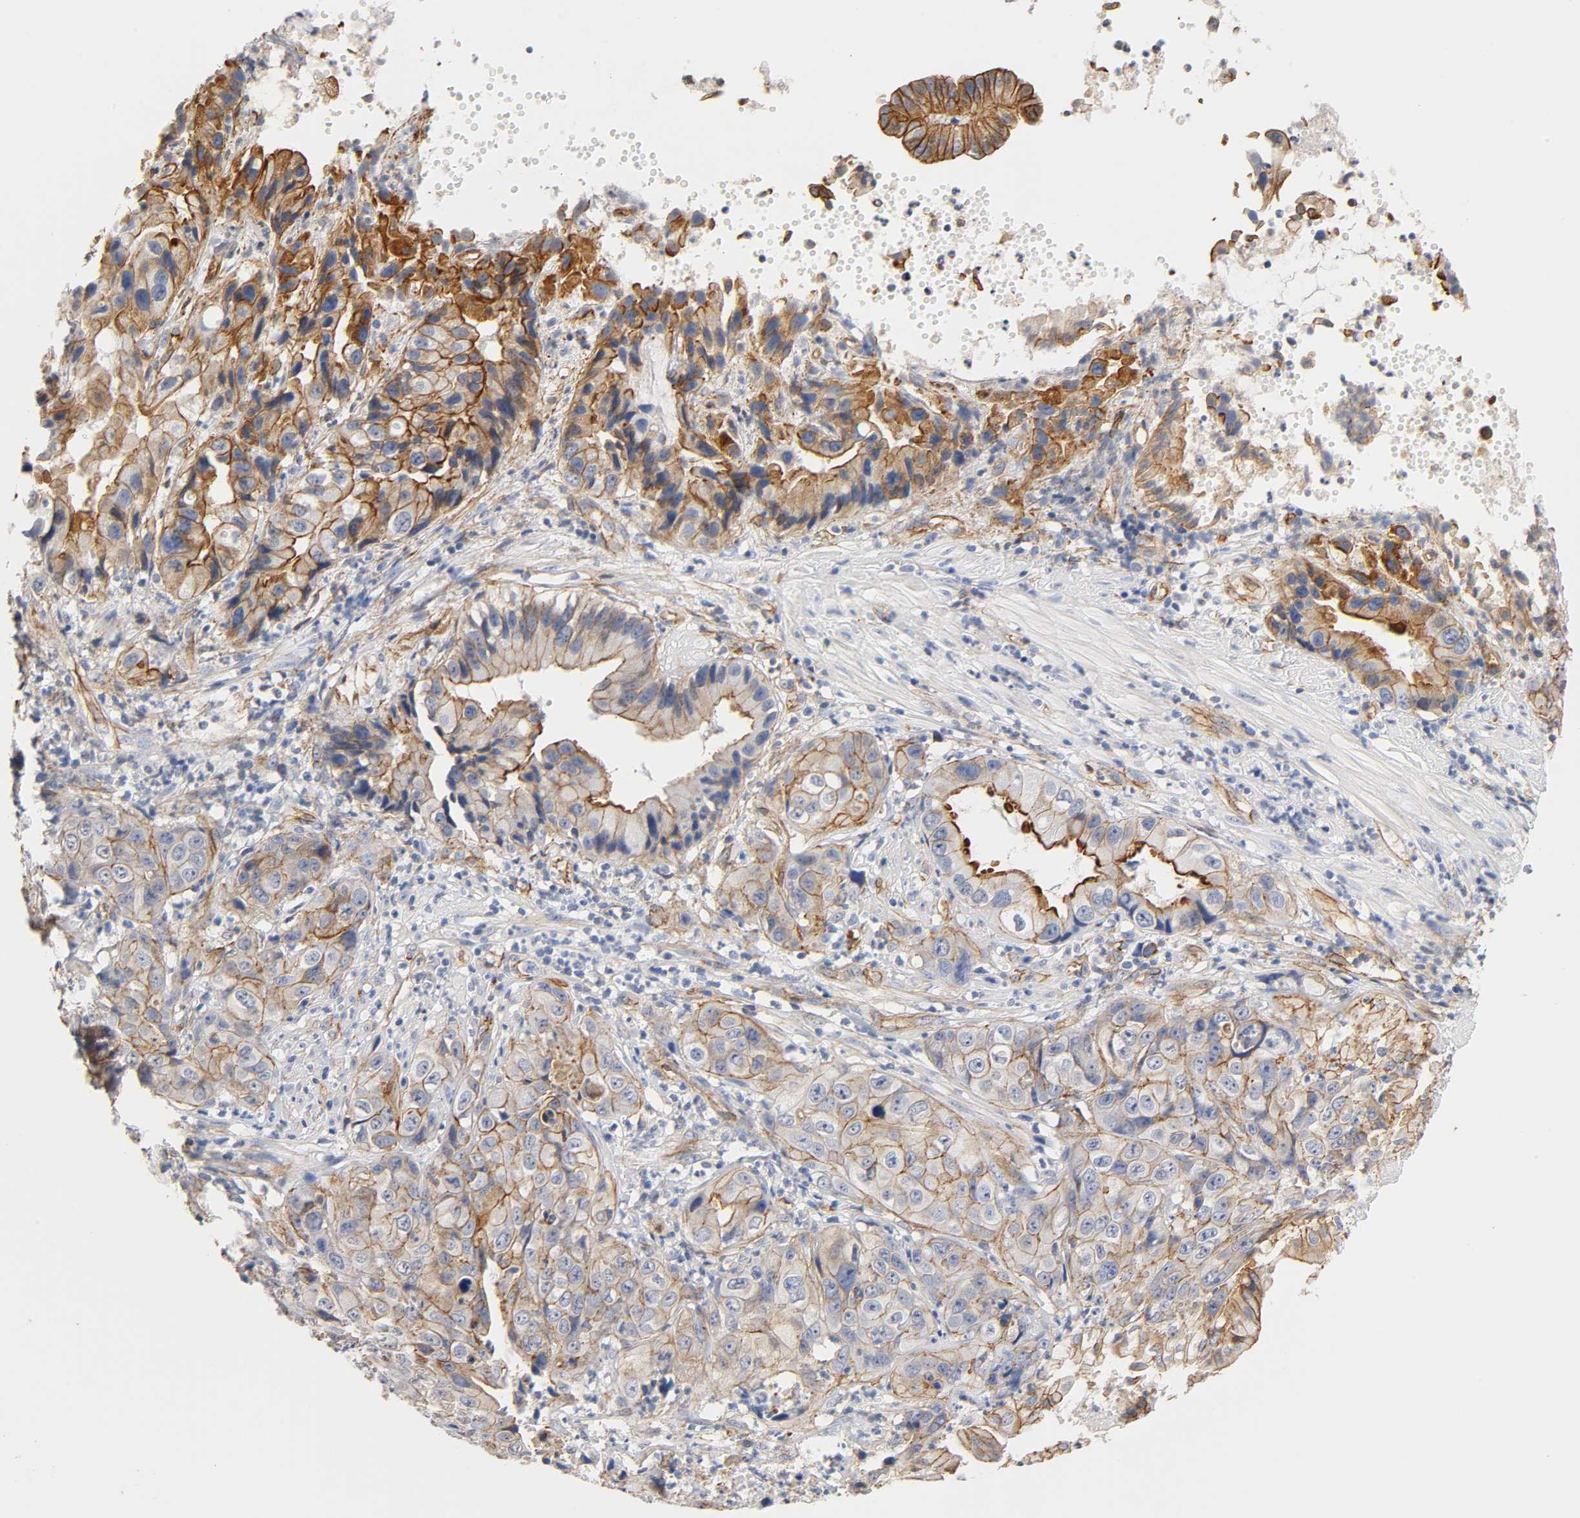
{"staining": {"intensity": "moderate", "quantity": ">75%", "location": "cytoplasmic/membranous"}, "tissue": "liver cancer", "cell_type": "Tumor cells", "image_type": "cancer", "snomed": [{"axis": "morphology", "description": "Cholangiocarcinoma"}, {"axis": "topography", "description": "Liver"}], "caption": "DAB immunohistochemical staining of liver cholangiocarcinoma shows moderate cytoplasmic/membranous protein positivity in about >75% of tumor cells. The protein is shown in brown color, while the nuclei are stained blue.", "gene": "SPTAN1", "patient": {"sex": "female", "age": 61}}